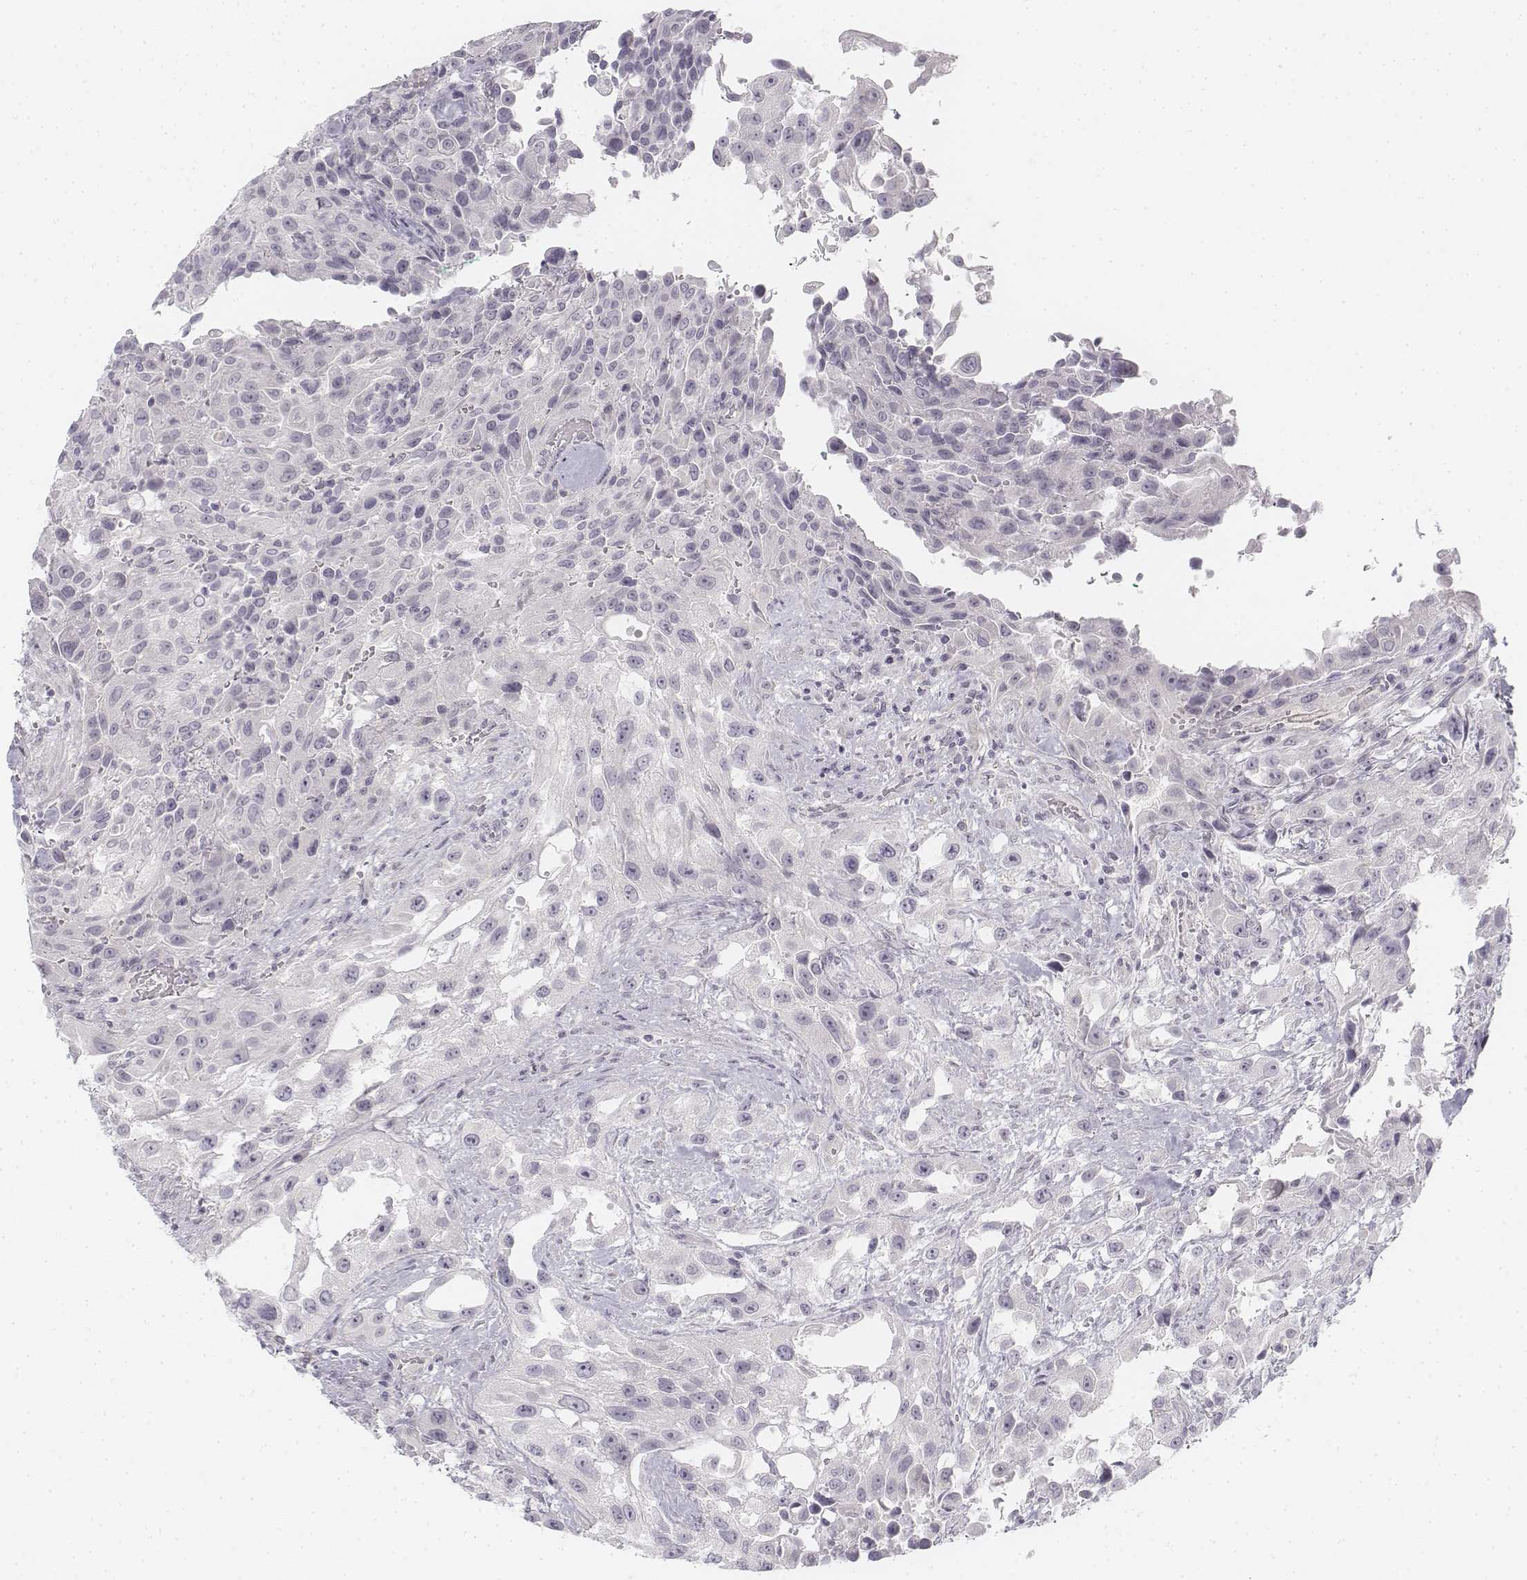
{"staining": {"intensity": "negative", "quantity": "none", "location": "none"}, "tissue": "urothelial cancer", "cell_type": "Tumor cells", "image_type": "cancer", "snomed": [{"axis": "morphology", "description": "Urothelial carcinoma, High grade"}, {"axis": "topography", "description": "Urinary bladder"}], "caption": "Immunohistochemistry histopathology image of neoplastic tissue: human urothelial cancer stained with DAB demonstrates no significant protein expression in tumor cells.", "gene": "KRT25", "patient": {"sex": "male", "age": 79}}